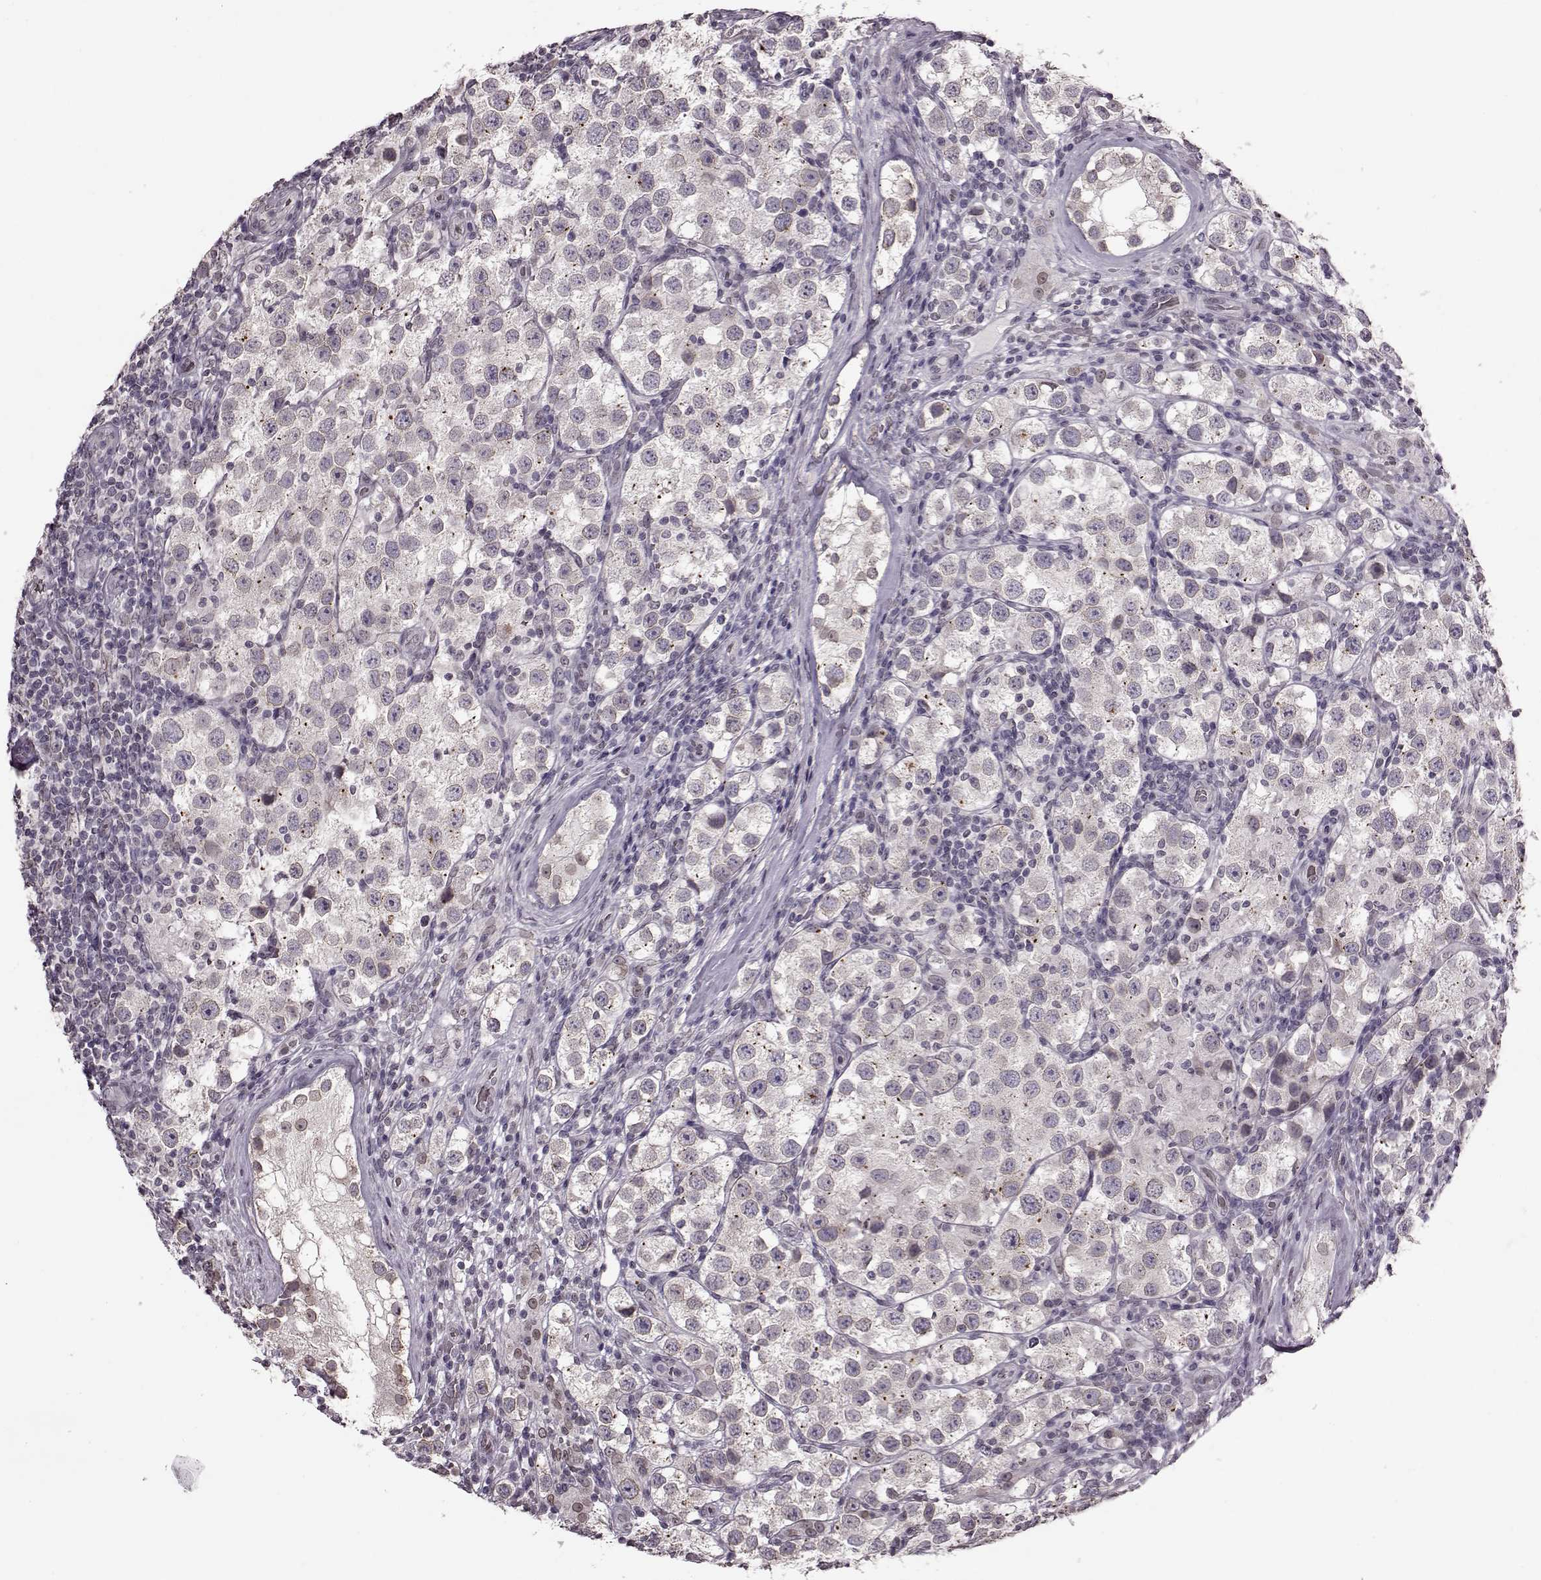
{"staining": {"intensity": "negative", "quantity": "none", "location": "none"}, "tissue": "testis cancer", "cell_type": "Tumor cells", "image_type": "cancer", "snomed": [{"axis": "morphology", "description": "Seminoma, NOS"}, {"axis": "topography", "description": "Testis"}], "caption": "Tumor cells show no significant positivity in testis seminoma. (Brightfield microscopy of DAB (3,3'-diaminobenzidine) IHC at high magnification).", "gene": "STX1B", "patient": {"sex": "male", "age": 37}}